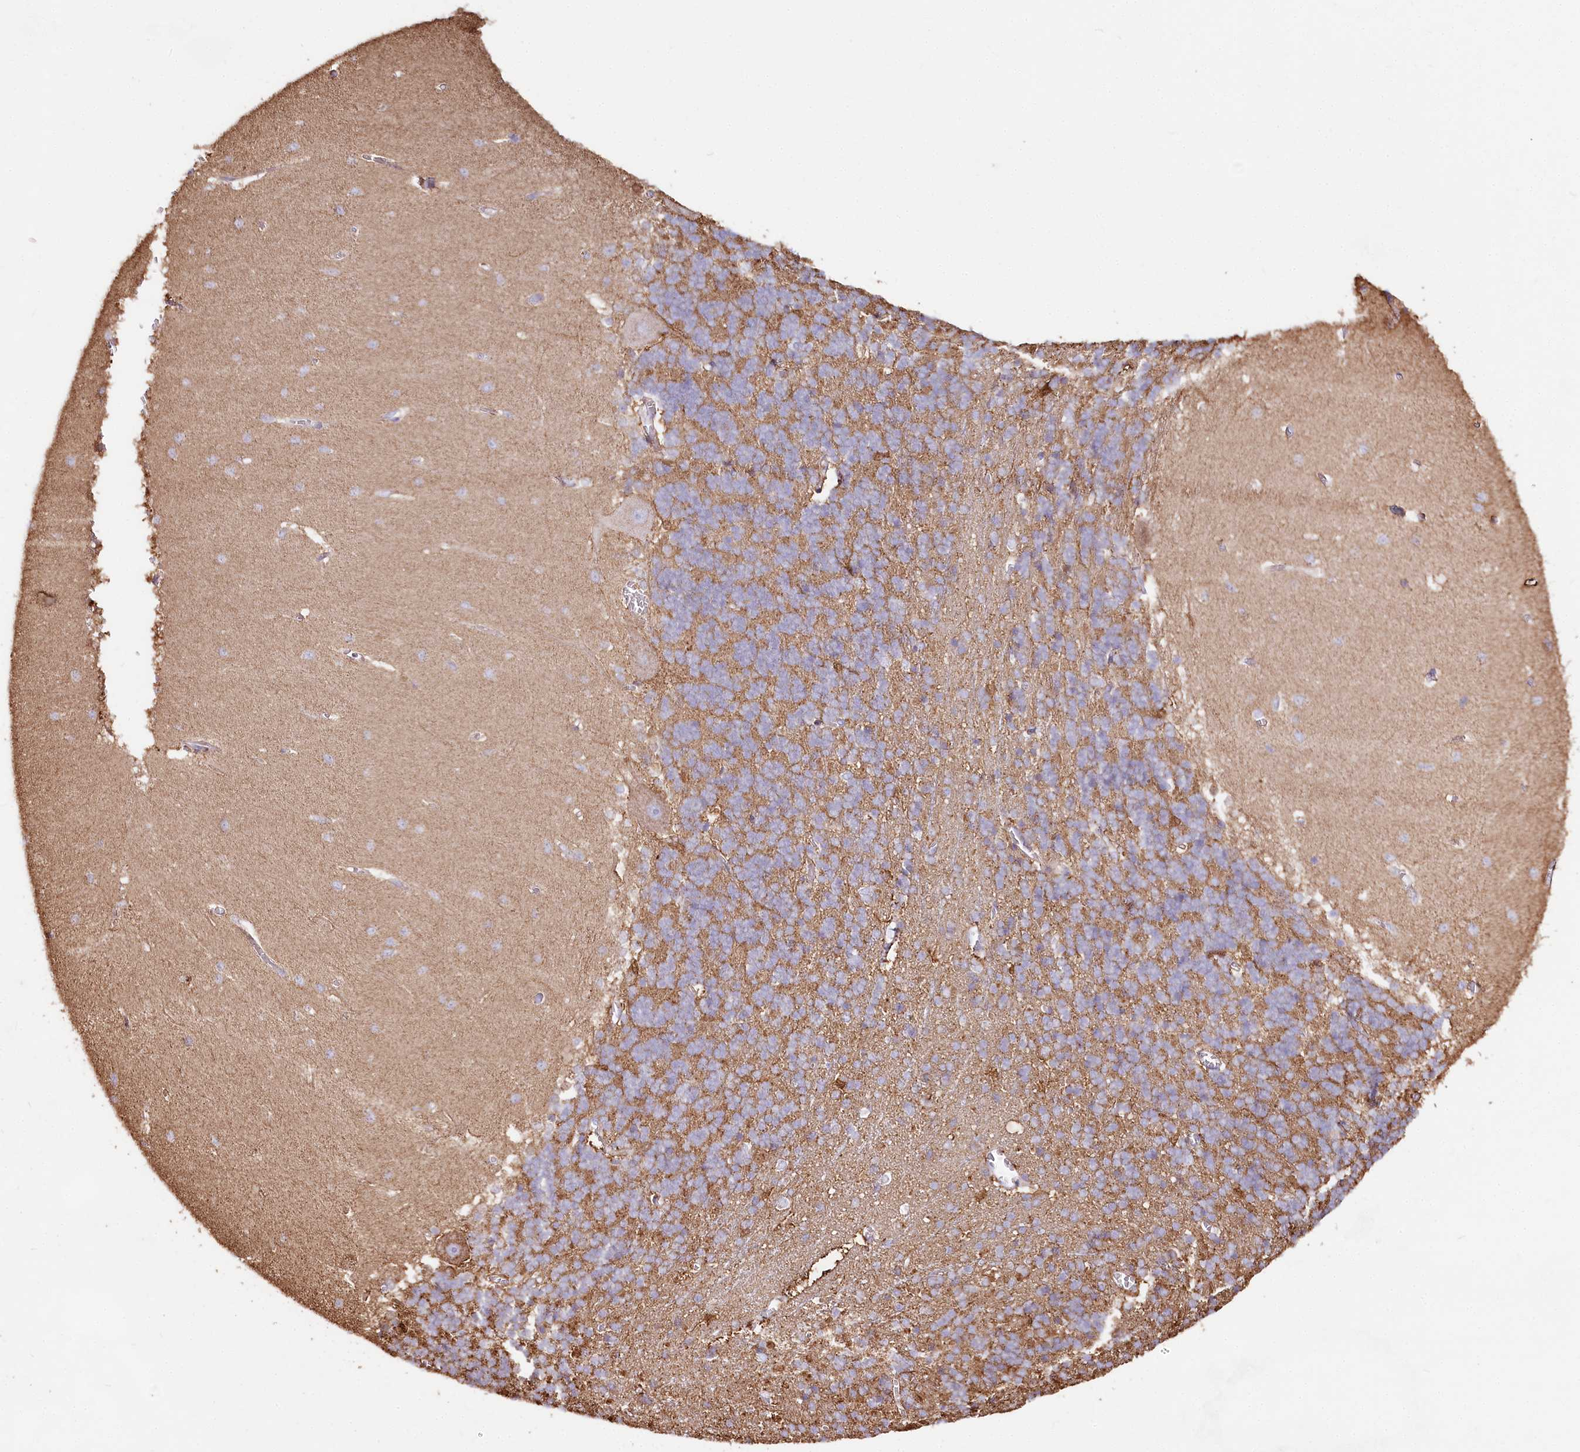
{"staining": {"intensity": "moderate", "quantity": ">75%", "location": "cytoplasmic/membranous"}, "tissue": "cerebellum", "cell_type": "Cells in granular layer", "image_type": "normal", "snomed": [{"axis": "morphology", "description": "Normal tissue, NOS"}, {"axis": "topography", "description": "Cerebellum"}], "caption": "A brown stain highlights moderate cytoplasmic/membranous positivity of a protein in cells in granular layer of normal cerebellum.", "gene": "TASOR2", "patient": {"sex": "male", "age": 37}}